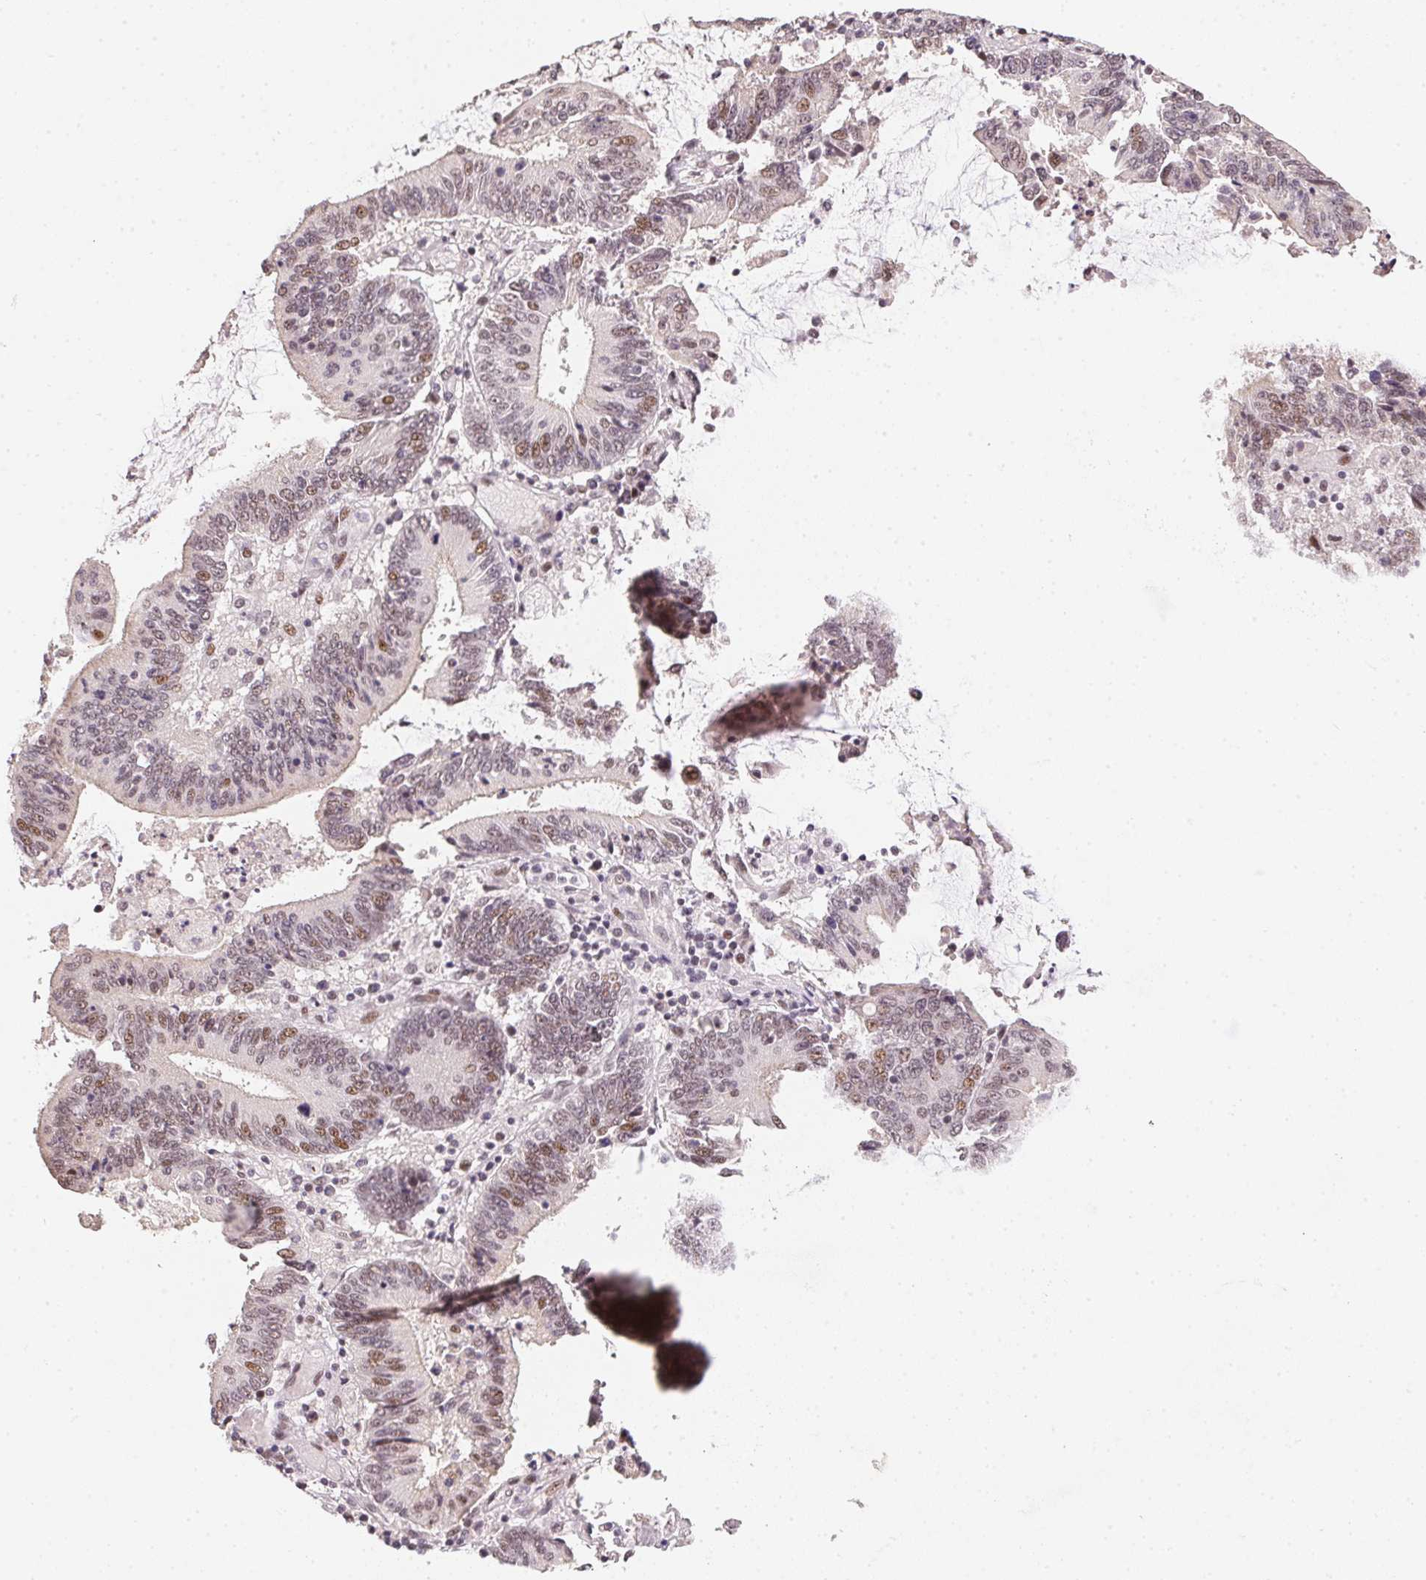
{"staining": {"intensity": "weak", "quantity": "25%-75%", "location": "nuclear"}, "tissue": "stomach cancer", "cell_type": "Tumor cells", "image_type": "cancer", "snomed": [{"axis": "morphology", "description": "Adenocarcinoma, NOS"}, {"axis": "topography", "description": "Stomach, upper"}], "caption": "This micrograph reveals immunohistochemistry (IHC) staining of human adenocarcinoma (stomach), with low weak nuclear positivity in approximately 25%-75% of tumor cells.", "gene": "KDM4D", "patient": {"sex": "male", "age": 68}}